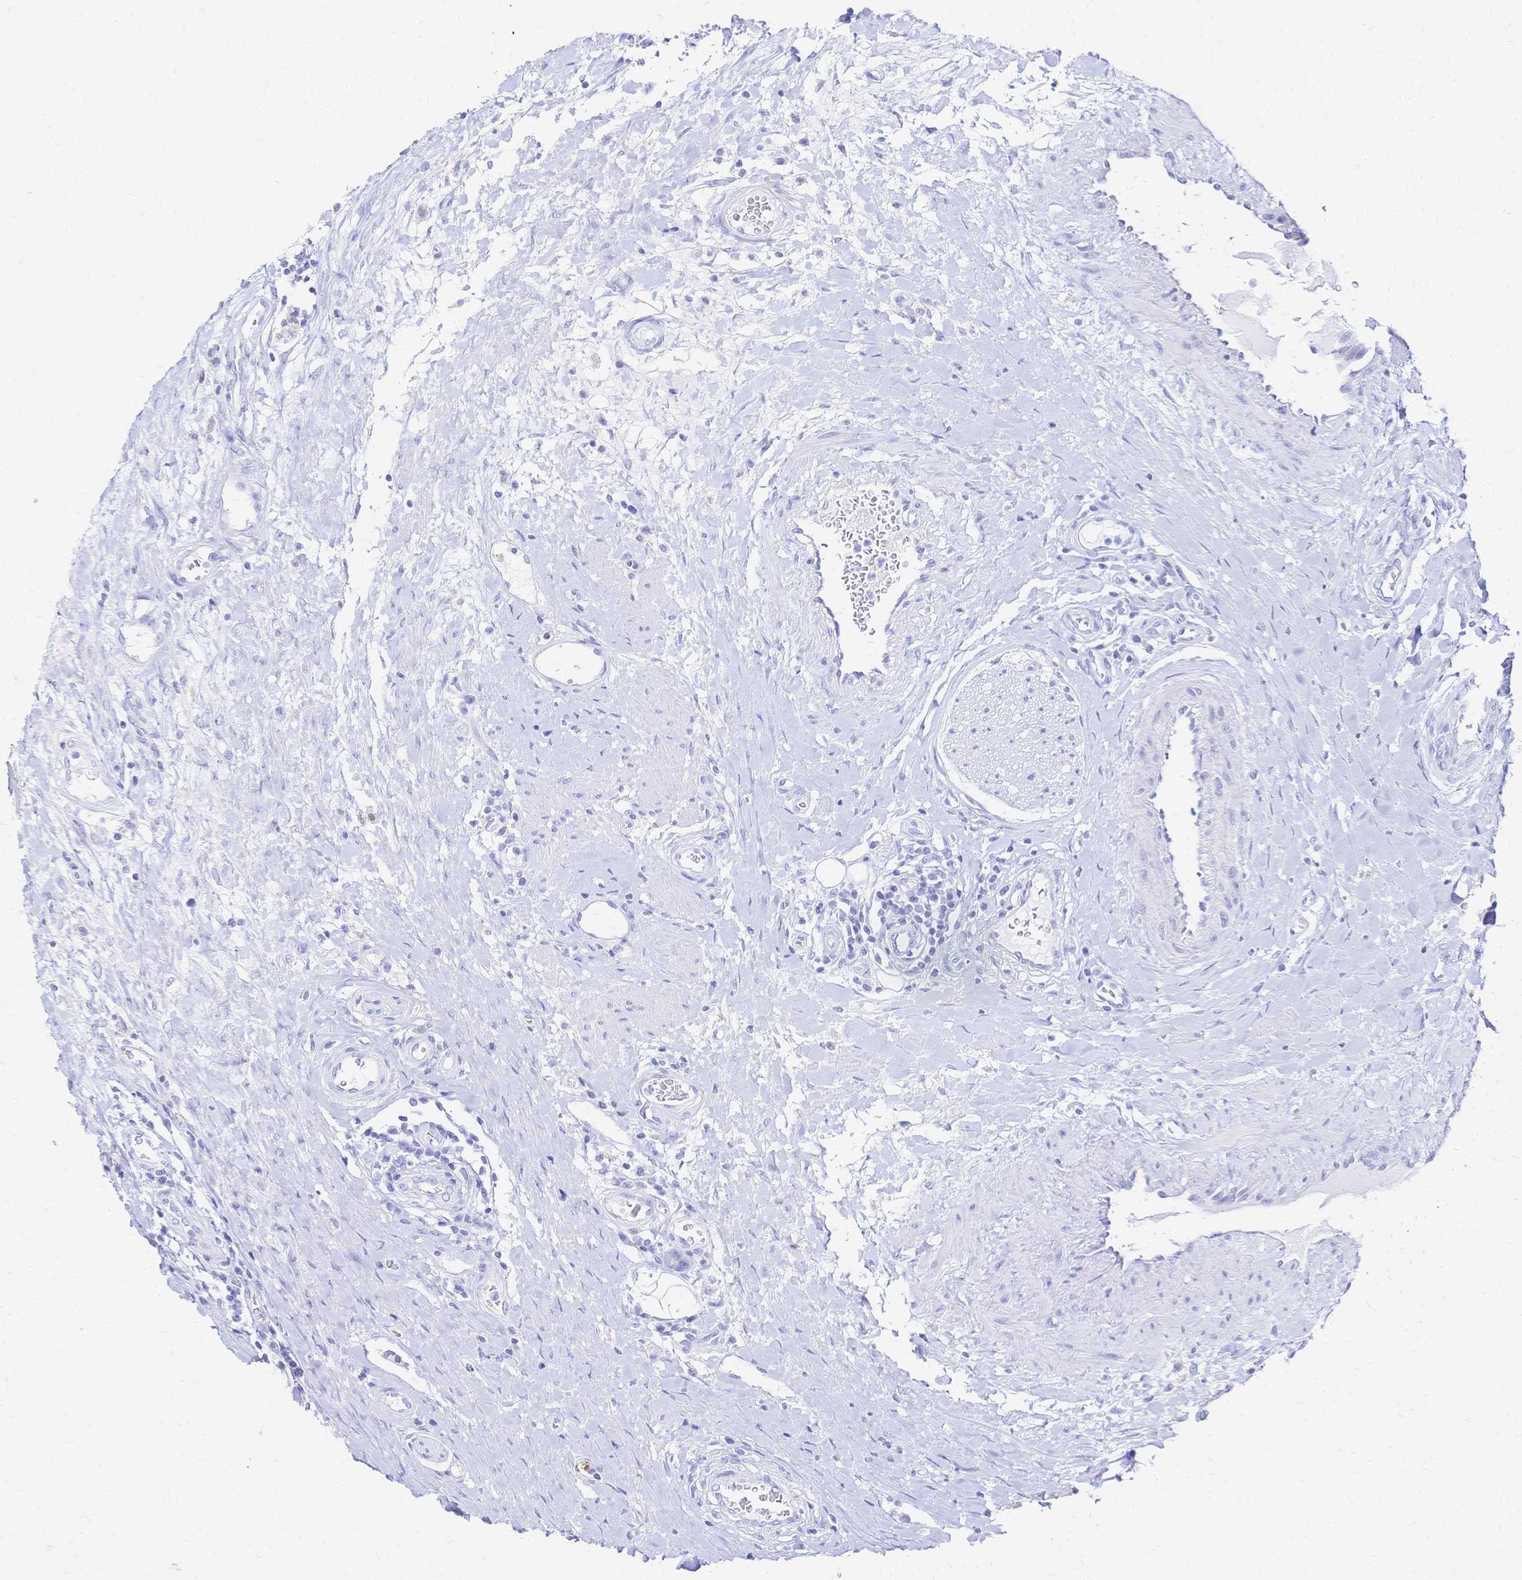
{"staining": {"intensity": "negative", "quantity": "none", "location": "none"}, "tissue": "testis cancer", "cell_type": "Tumor cells", "image_type": "cancer", "snomed": [{"axis": "morphology", "description": "Carcinoma, Embryonal, NOS"}, {"axis": "topography", "description": "Testis"}], "caption": "High magnification brightfield microscopy of embryonal carcinoma (testis) stained with DAB (brown) and counterstained with hematoxylin (blue): tumor cells show no significant expression.", "gene": "SLC5A1", "patient": {"sex": "male", "age": 24}}